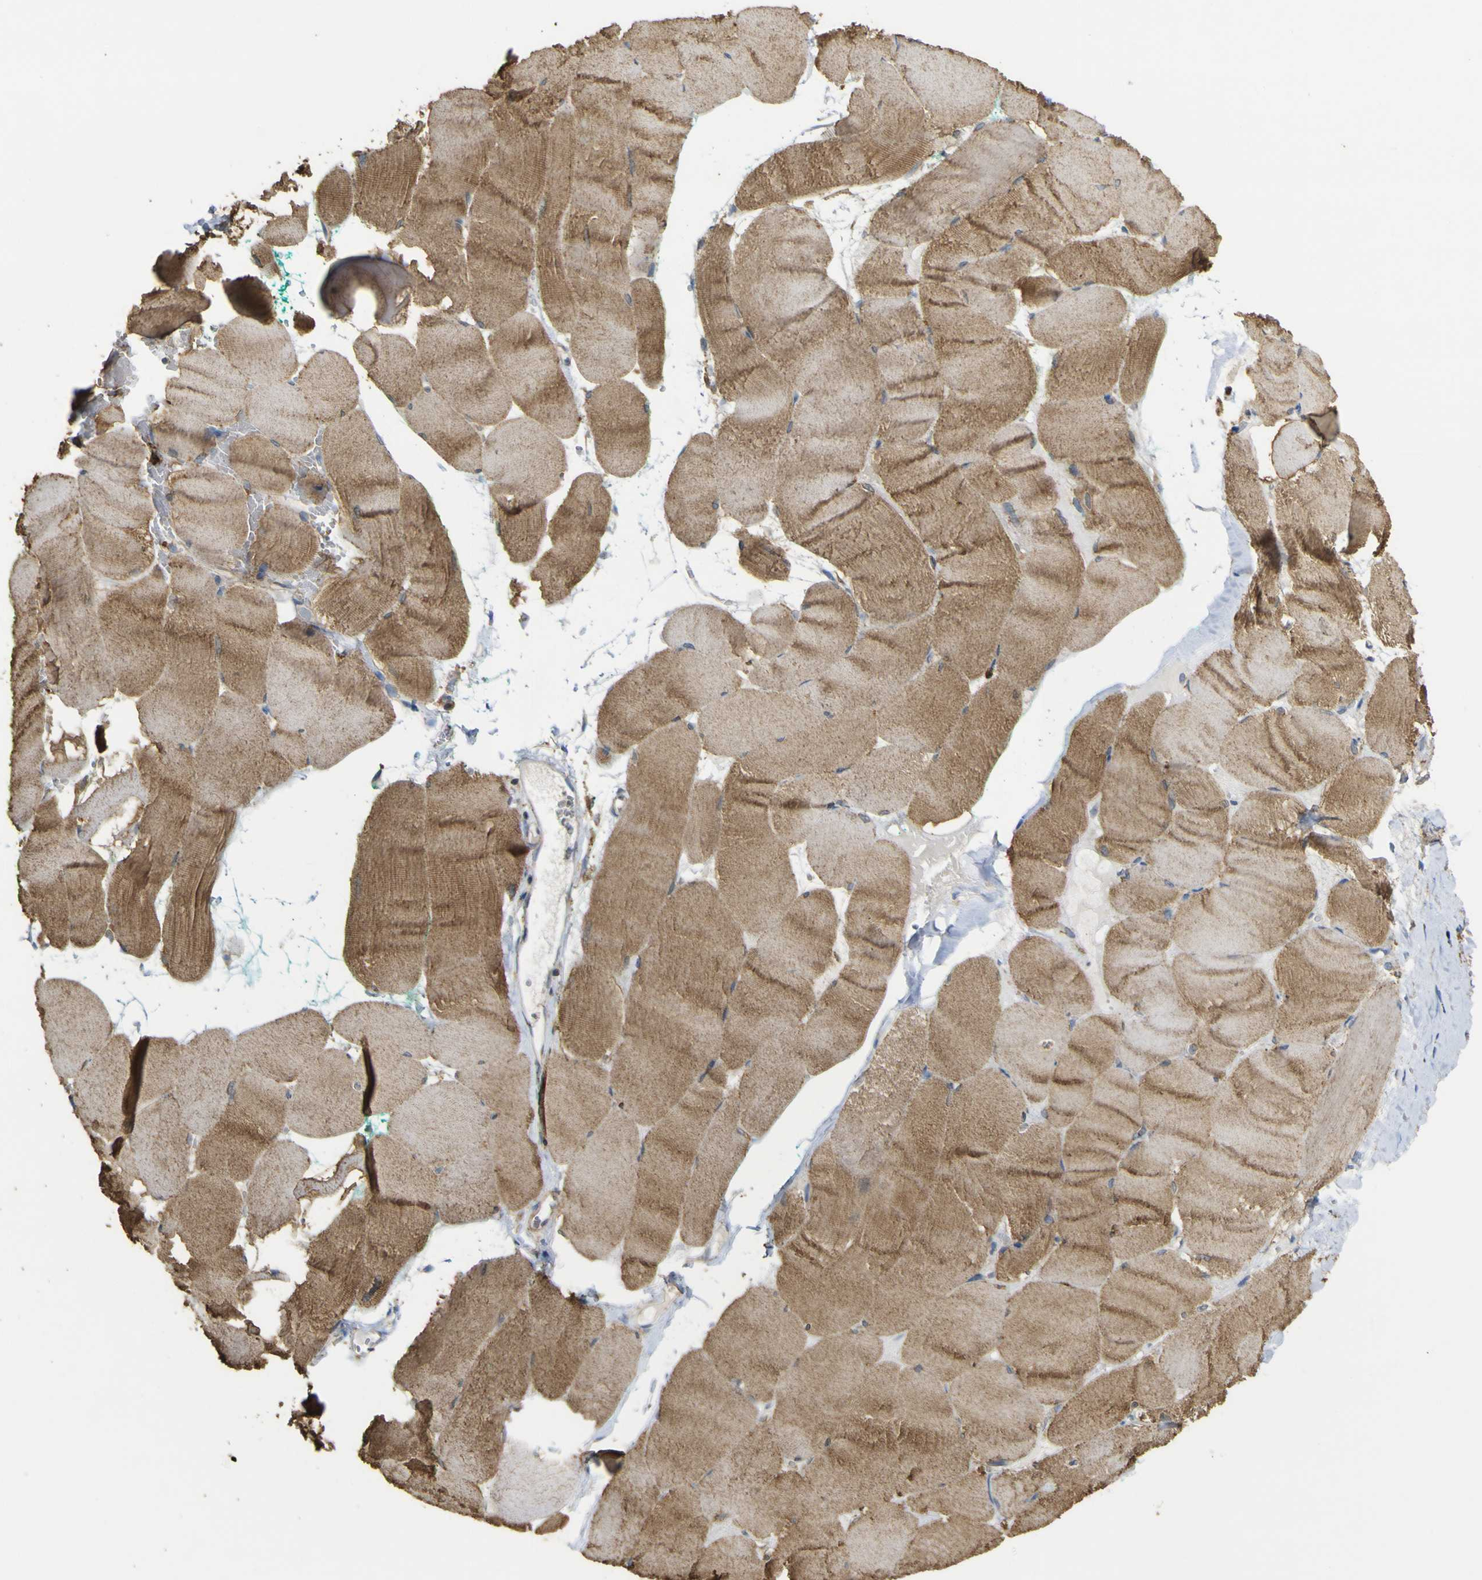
{"staining": {"intensity": "strong", "quantity": ">75%", "location": "cytoplasmic/membranous"}, "tissue": "skeletal muscle", "cell_type": "Myocytes", "image_type": "normal", "snomed": [{"axis": "morphology", "description": "Normal tissue, NOS"}, {"axis": "morphology", "description": "Squamous cell carcinoma, NOS"}, {"axis": "topography", "description": "Skeletal muscle"}], "caption": "Immunohistochemical staining of normal human skeletal muscle reveals strong cytoplasmic/membranous protein staining in about >75% of myocytes.", "gene": "ACSL3", "patient": {"sex": "male", "age": 51}}